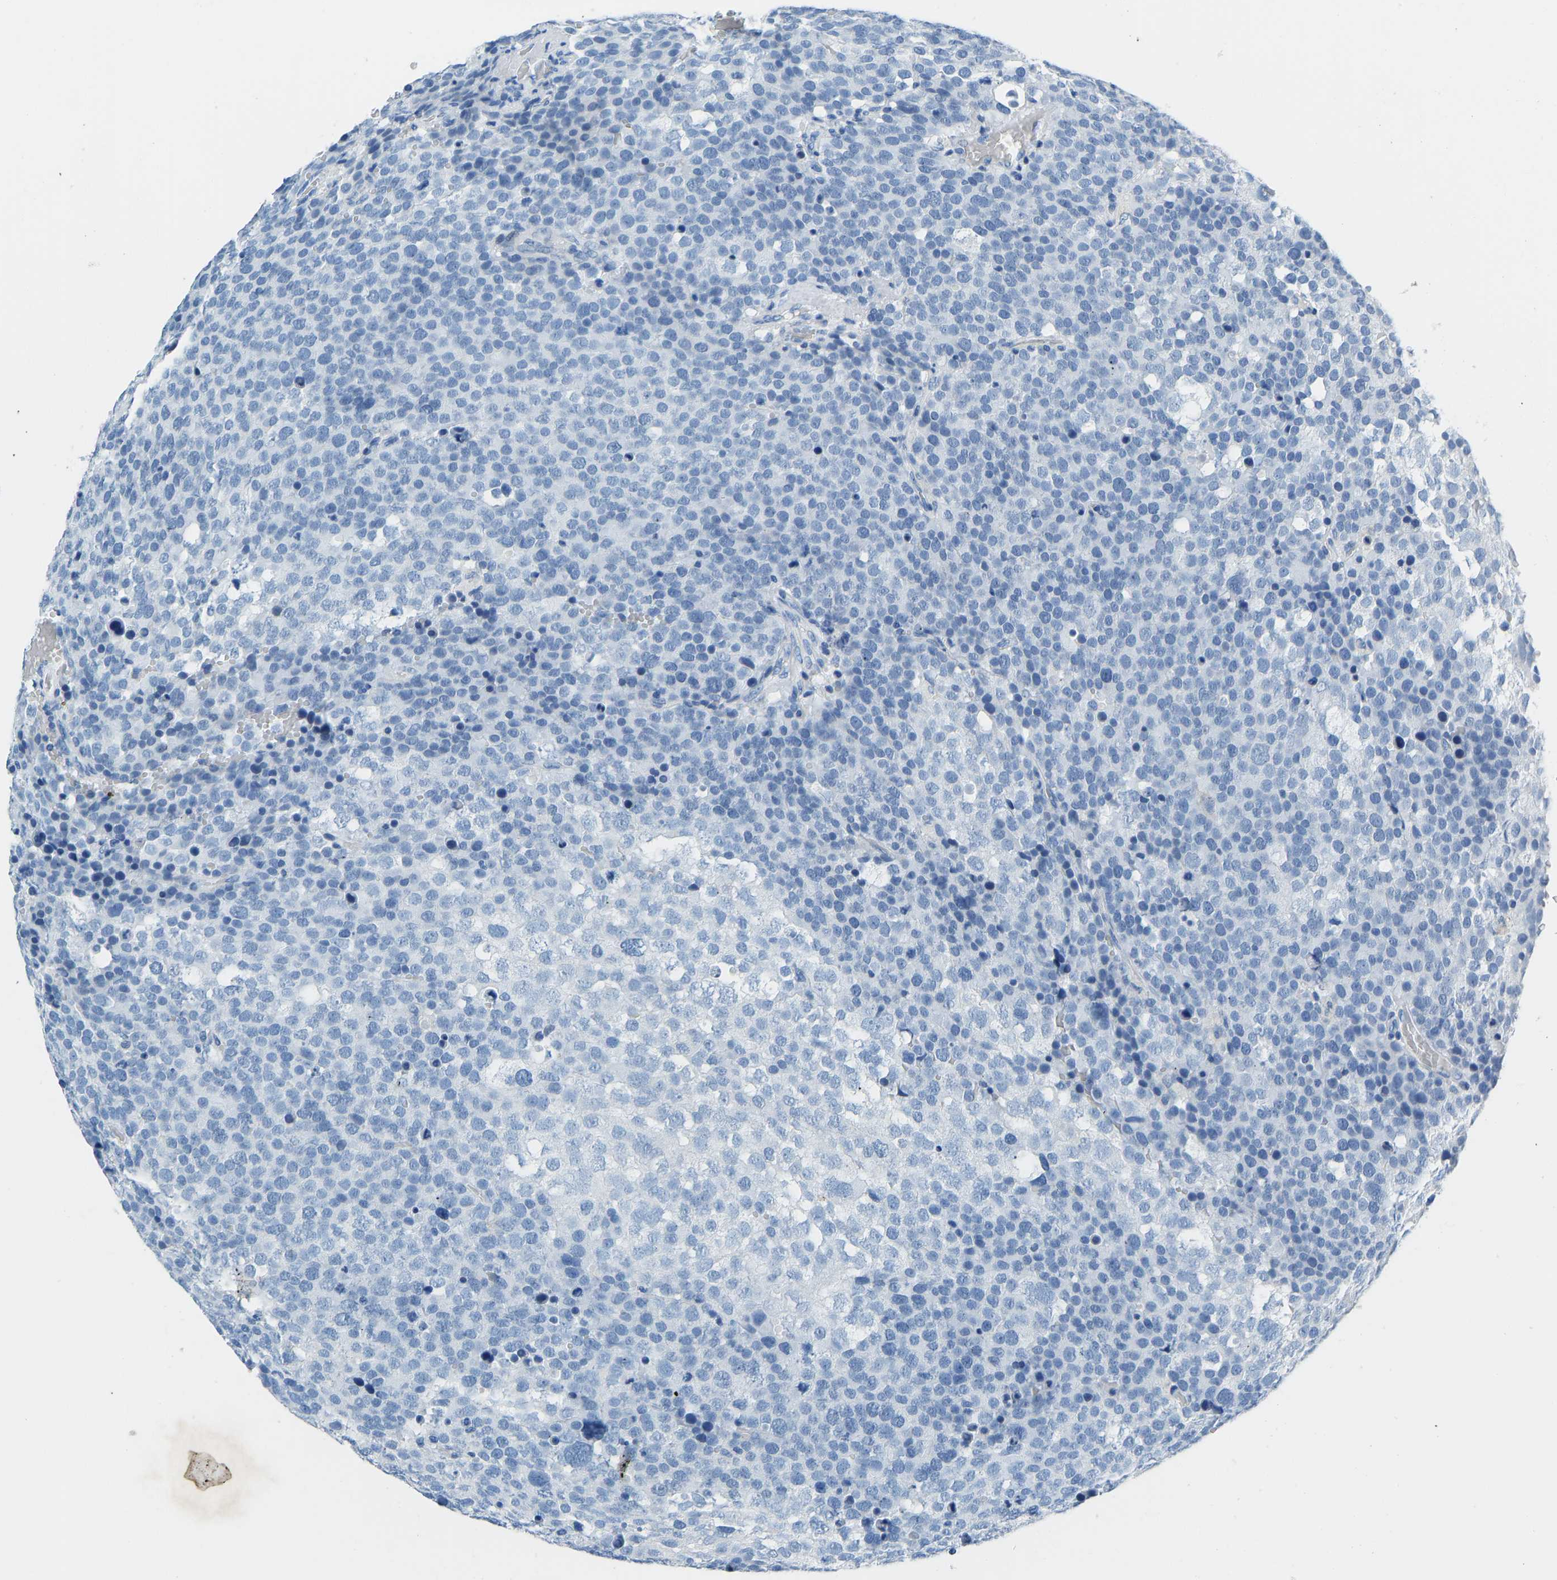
{"staining": {"intensity": "negative", "quantity": "none", "location": "none"}, "tissue": "testis cancer", "cell_type": "Tumor cells", "image_type": "cancer", "snomed": [{"axis": "morphology", "description": "Seminoma, NOS"}, {"axis": "topography", "description": "Testis"}], "caption": "Immunohistochemistry (IHC) of human seminoma (testis) reveals no positivity in tumor cells. (DAB (3,3'-diaminobenzidine) immunohistochemistry (IHC) visualized using brightfield microscopy, high magnification).", "gene": "SERPINB3", "patient": {"sex": "male", "age": 71}}